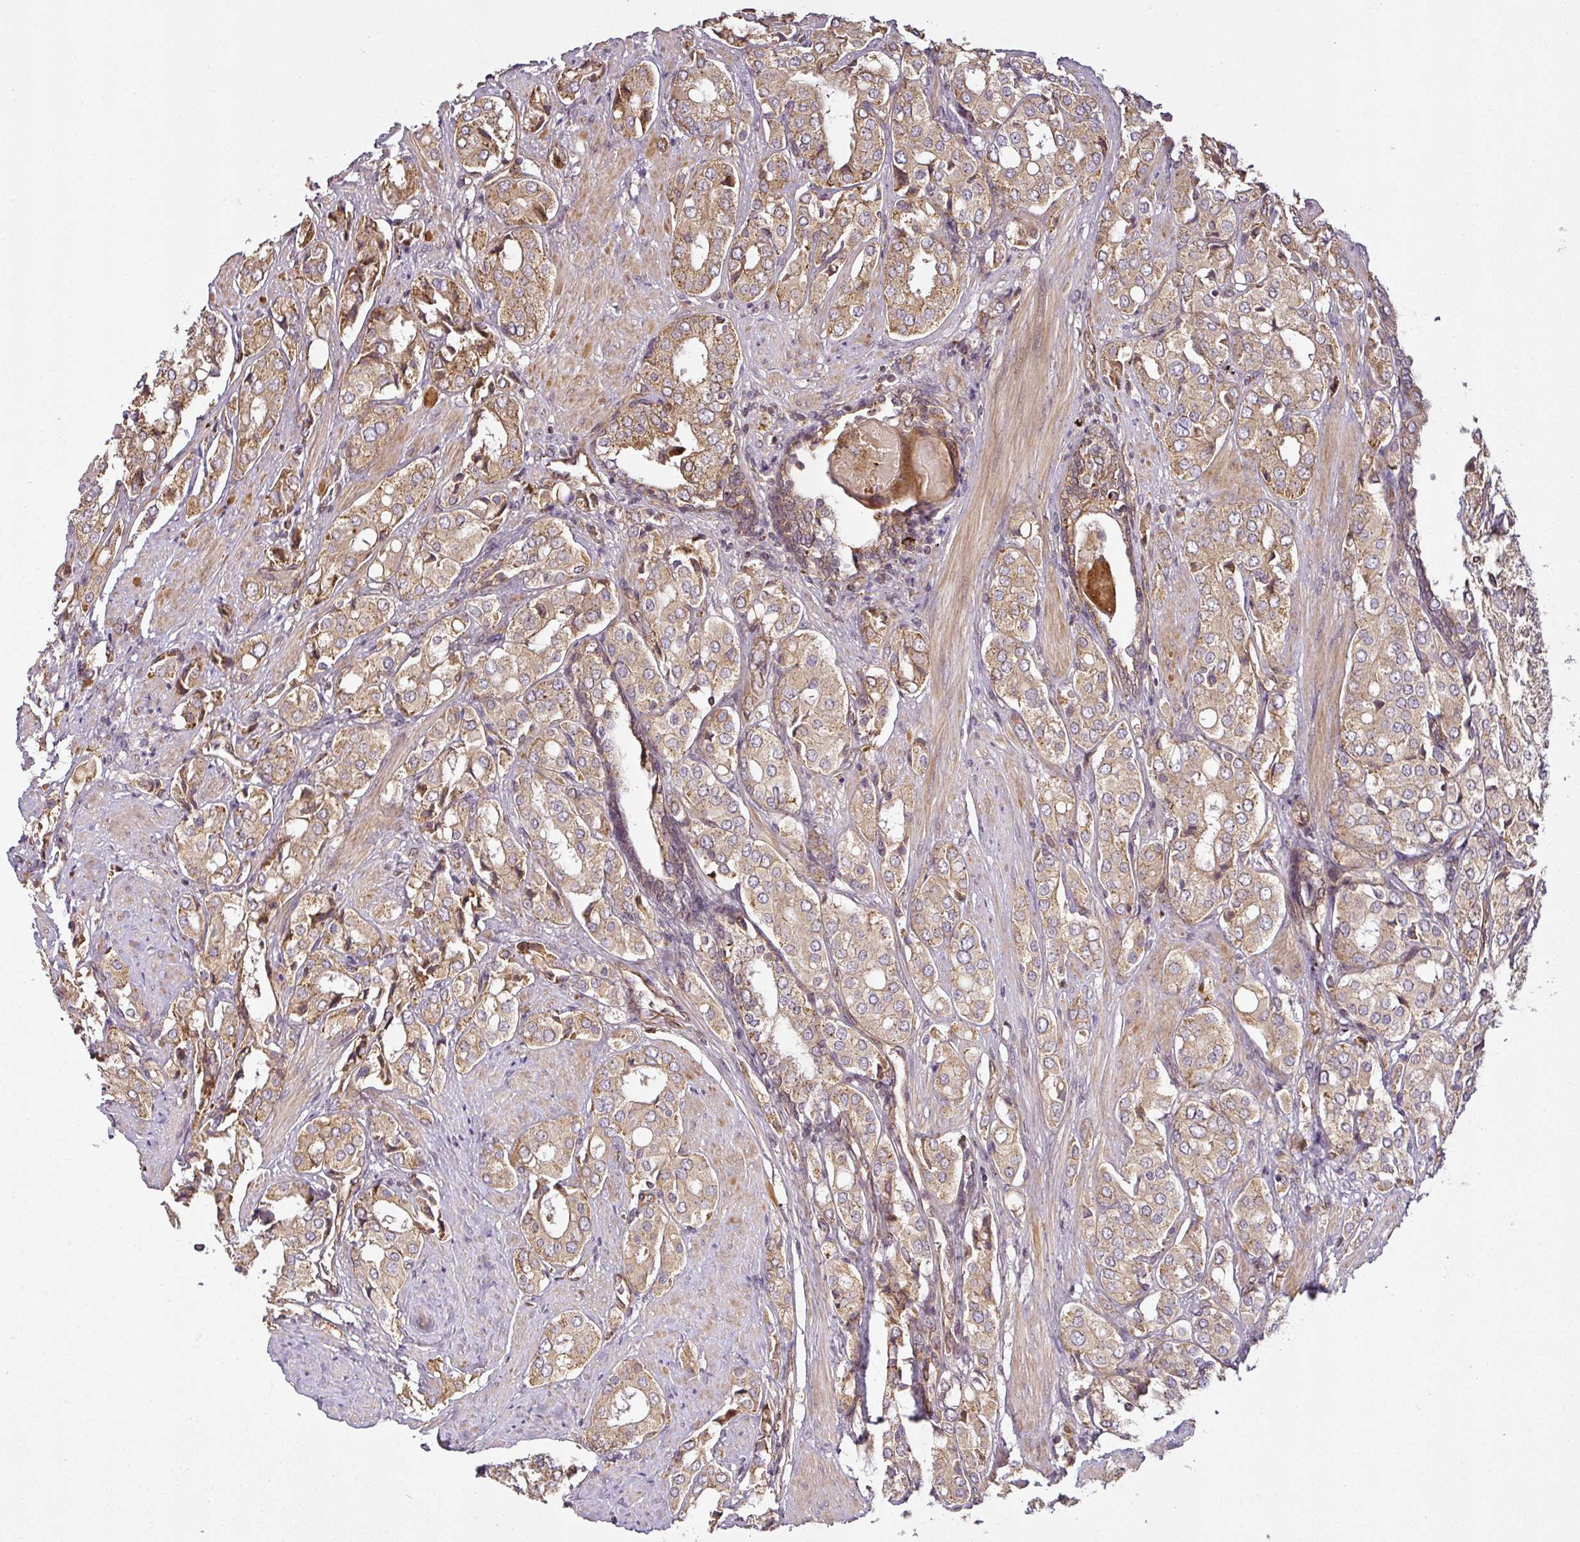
{"staining": {"intensity": "weak", "quantity": ">75%", "location": "cytoplasmic/membranous"}, "tissue": "prostate cancer", "cell_type": "Tumor cells", "image_type": "cancer", "snomed": [{"axis": "morphology", "description": "Adenocarcinoma, High grade"}, {"axis": "topography", "description": "Prostate"}], "caption": "Approximately >75% of tumor cells in human prostate adenocarcinoma (high-grade) exhibit weak cytoplasmic/membranous protein staining as visualized by brown immunohistochemical staining.", "gene": "DIMT1", "patient": {"sex": "male", "age": 71}}